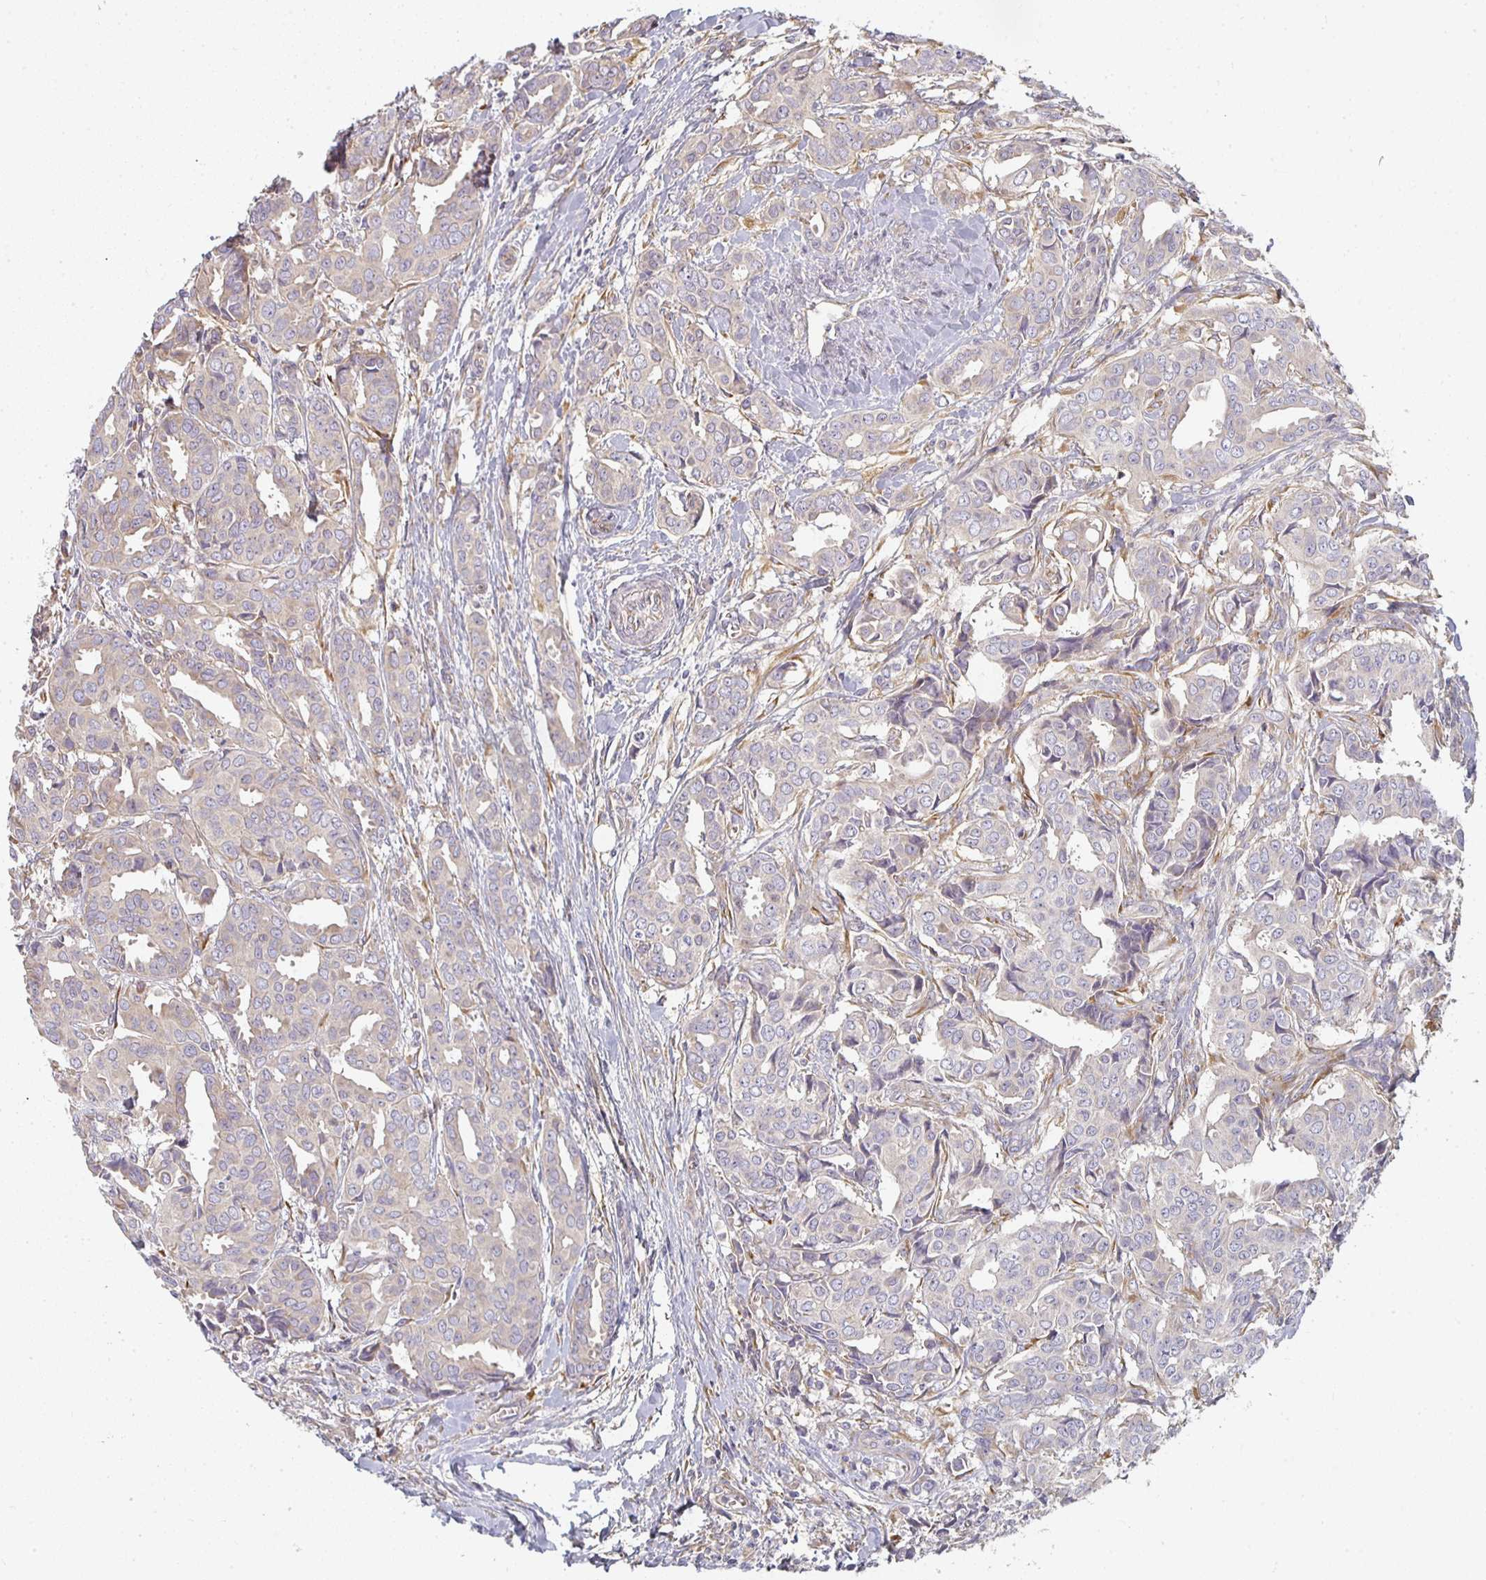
{"staining": {"intensity": "negative", "quantity": "none", "location": "none"}, "tissue": "breast cancer", "cell_type": "Tumor cells", "image_type": "cancer", "snomed": [{"axis": "morphology", "description": "Duct carcinoma"}, {"axis": "topography", "description": "Breast"}], "caption": "Tumor cells show no significant protein expression in breast cancer (infiltrating ductal carcinoma).", "gene": "CTHRC1", "patient": {"sex": "female", "age": 45}}